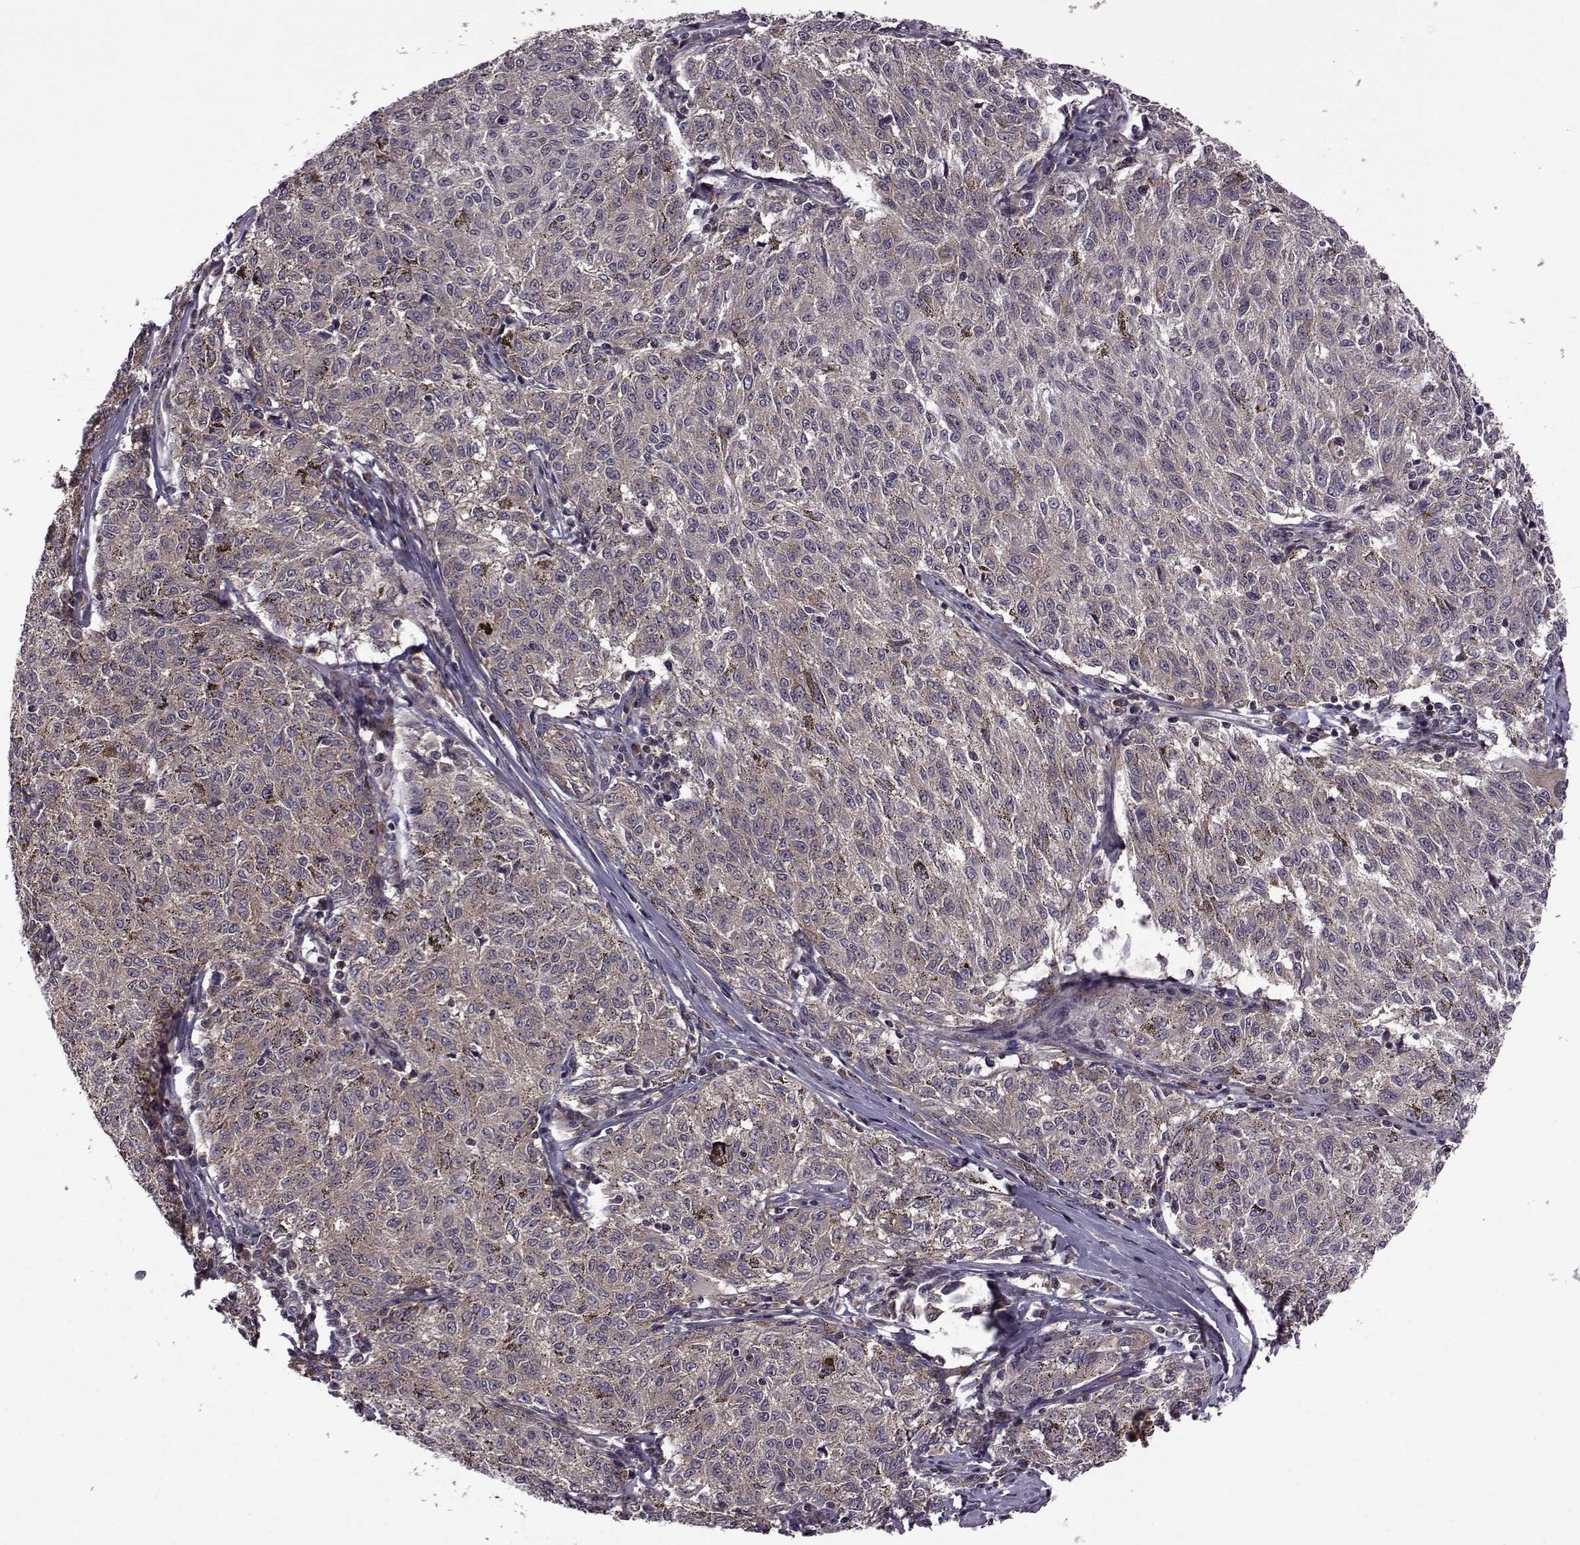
{"staining": {"intensity": "weak", "quantity": "25%-75%", "location": "cytoplasmic/membranous"}, "tissue": "melanoma", "cell_type": "Tumor cells", "image_type": "cancer", "snomed": [{"axis": "morphology", "description": "Malignant melanoma, NOS"}, {"axis": "topography", "description": "Skin"}], "caption": "High-power microscopy captured an IHC photomicrograph of melanoma, revealing weak cytoplasmic/membranous positivity in about 25%-75% of tumor cells.", "gene": "URI1", "patient": {"sex": "female", "age": 72}}